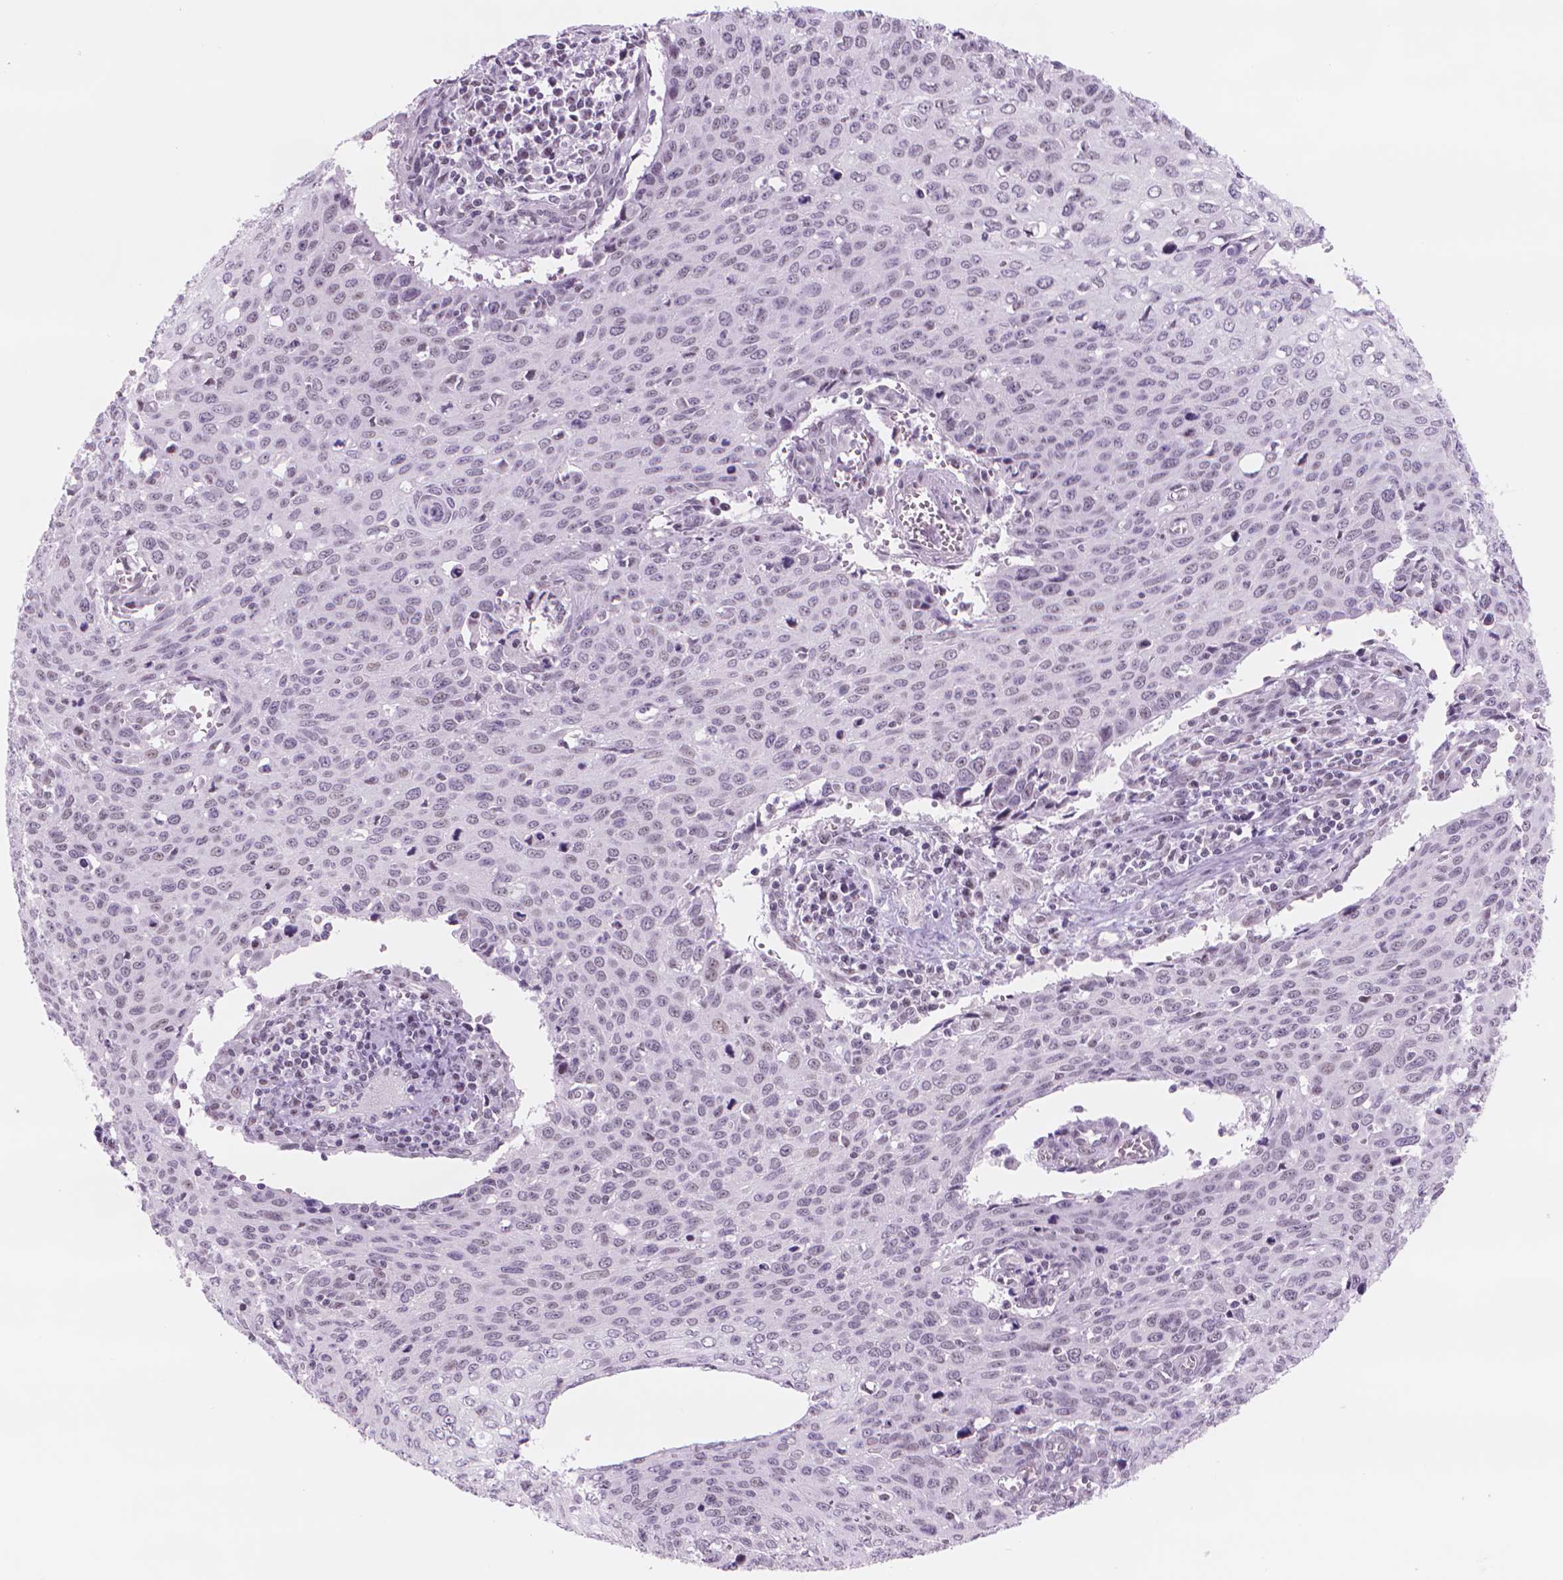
{"staining": {"intensity": "weak", "quantity": "<25%", "location": "nuclear"}, "tissue": "cervical cancer", "cell_type": "Tumor cells", "image_type": "cancer", "snomed": [{"axis": "morphology", "description": "Squamous cell carcinoma, NOS"}, {"axis": "topography", "description": "Cervix"}], "caption": "DAB immunohistochemical staining of cervical cancer (squamous cell carcinoma) demonstrates no significant positivity in tumor cells.", "gene": "POLR3D", "patient": {"sex": "female", "age": 38}}